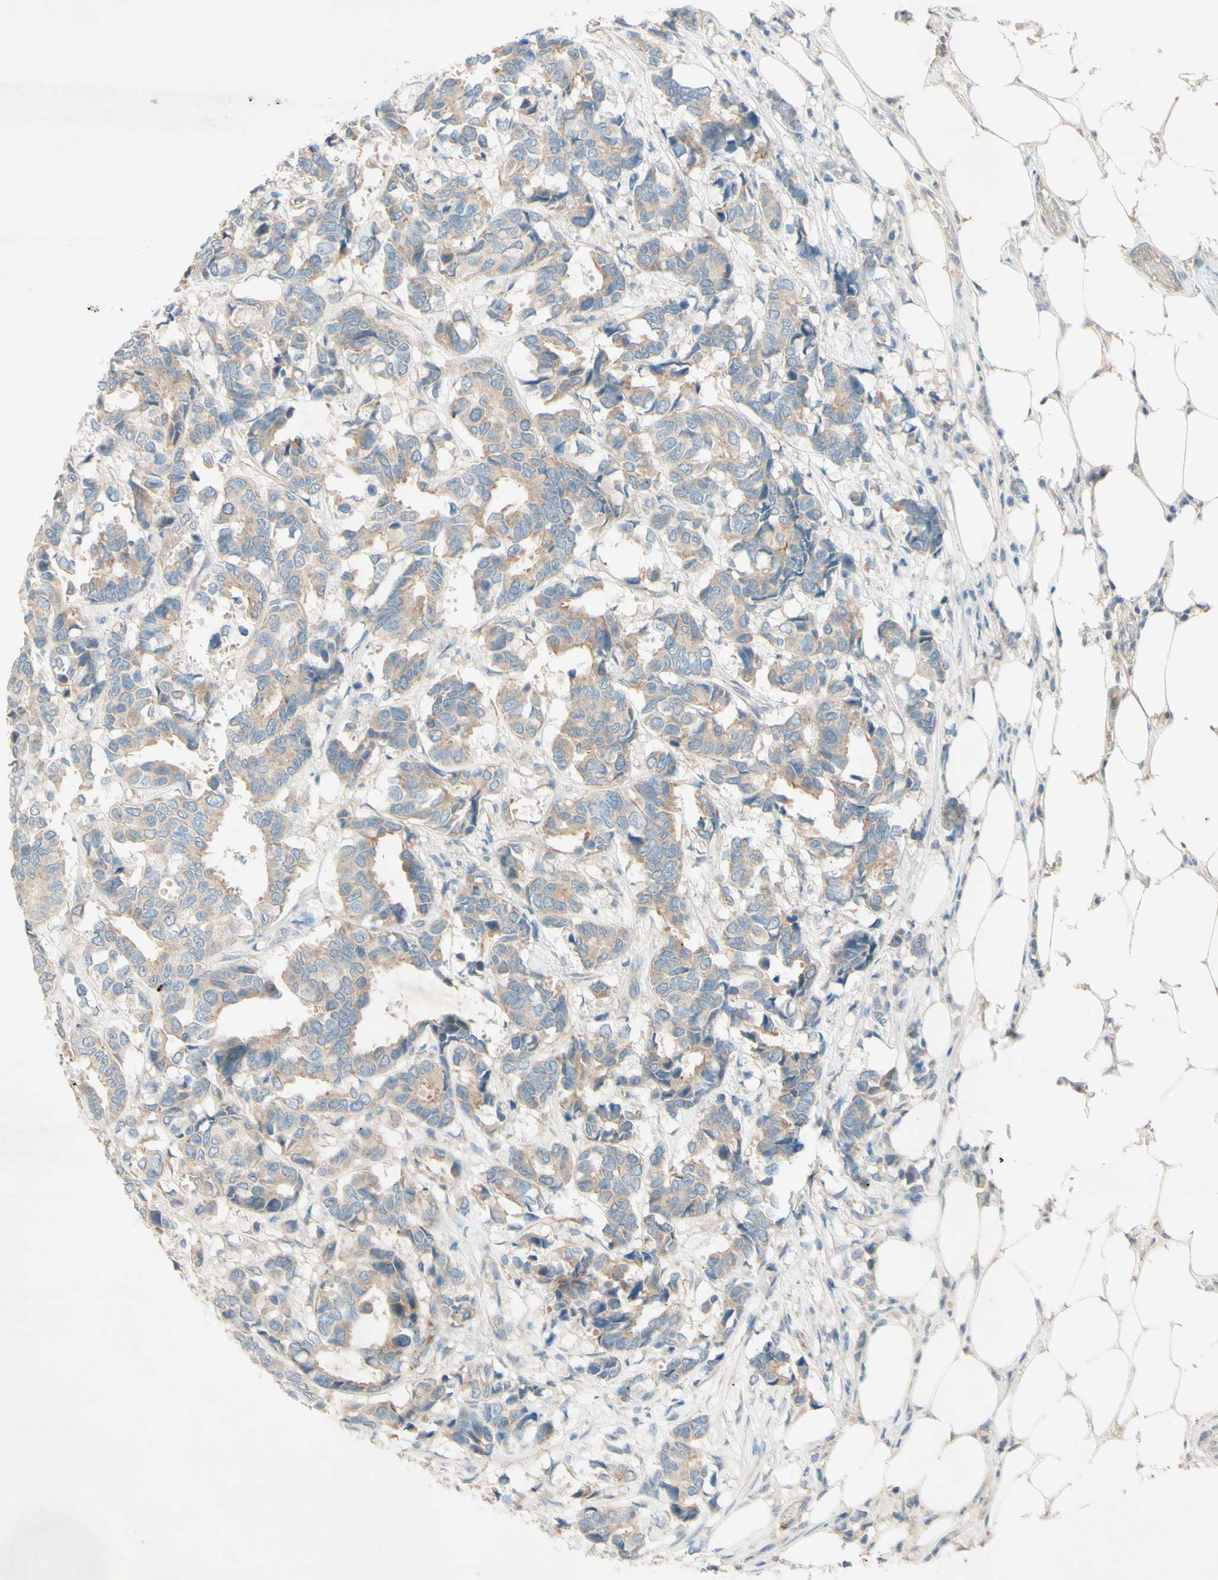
{"staining": {"intensity": "moderate", "quantity": "25%-75%", "location": "cytoplasmic/membranous"}, "tissue": "breast cancer", "cell_type": "Tumor cells", "image_type": "cancer", "snomed": [{"axis": "morphology", "description": "Duct carcinoma"}, {"axis": "topography", "description": "Breast"}], "caption": "Immunohistochemistry (IHC) micrograph of breast cancer (invasive ductal carcinoma) stained for a protein (brown), which exhibits medium levels of moderate cytoplasmic/membranous positivity in about 25%-75% of tumor cells.", "gene": "IL2", "patient": {"sex": "female", "age": 87}}